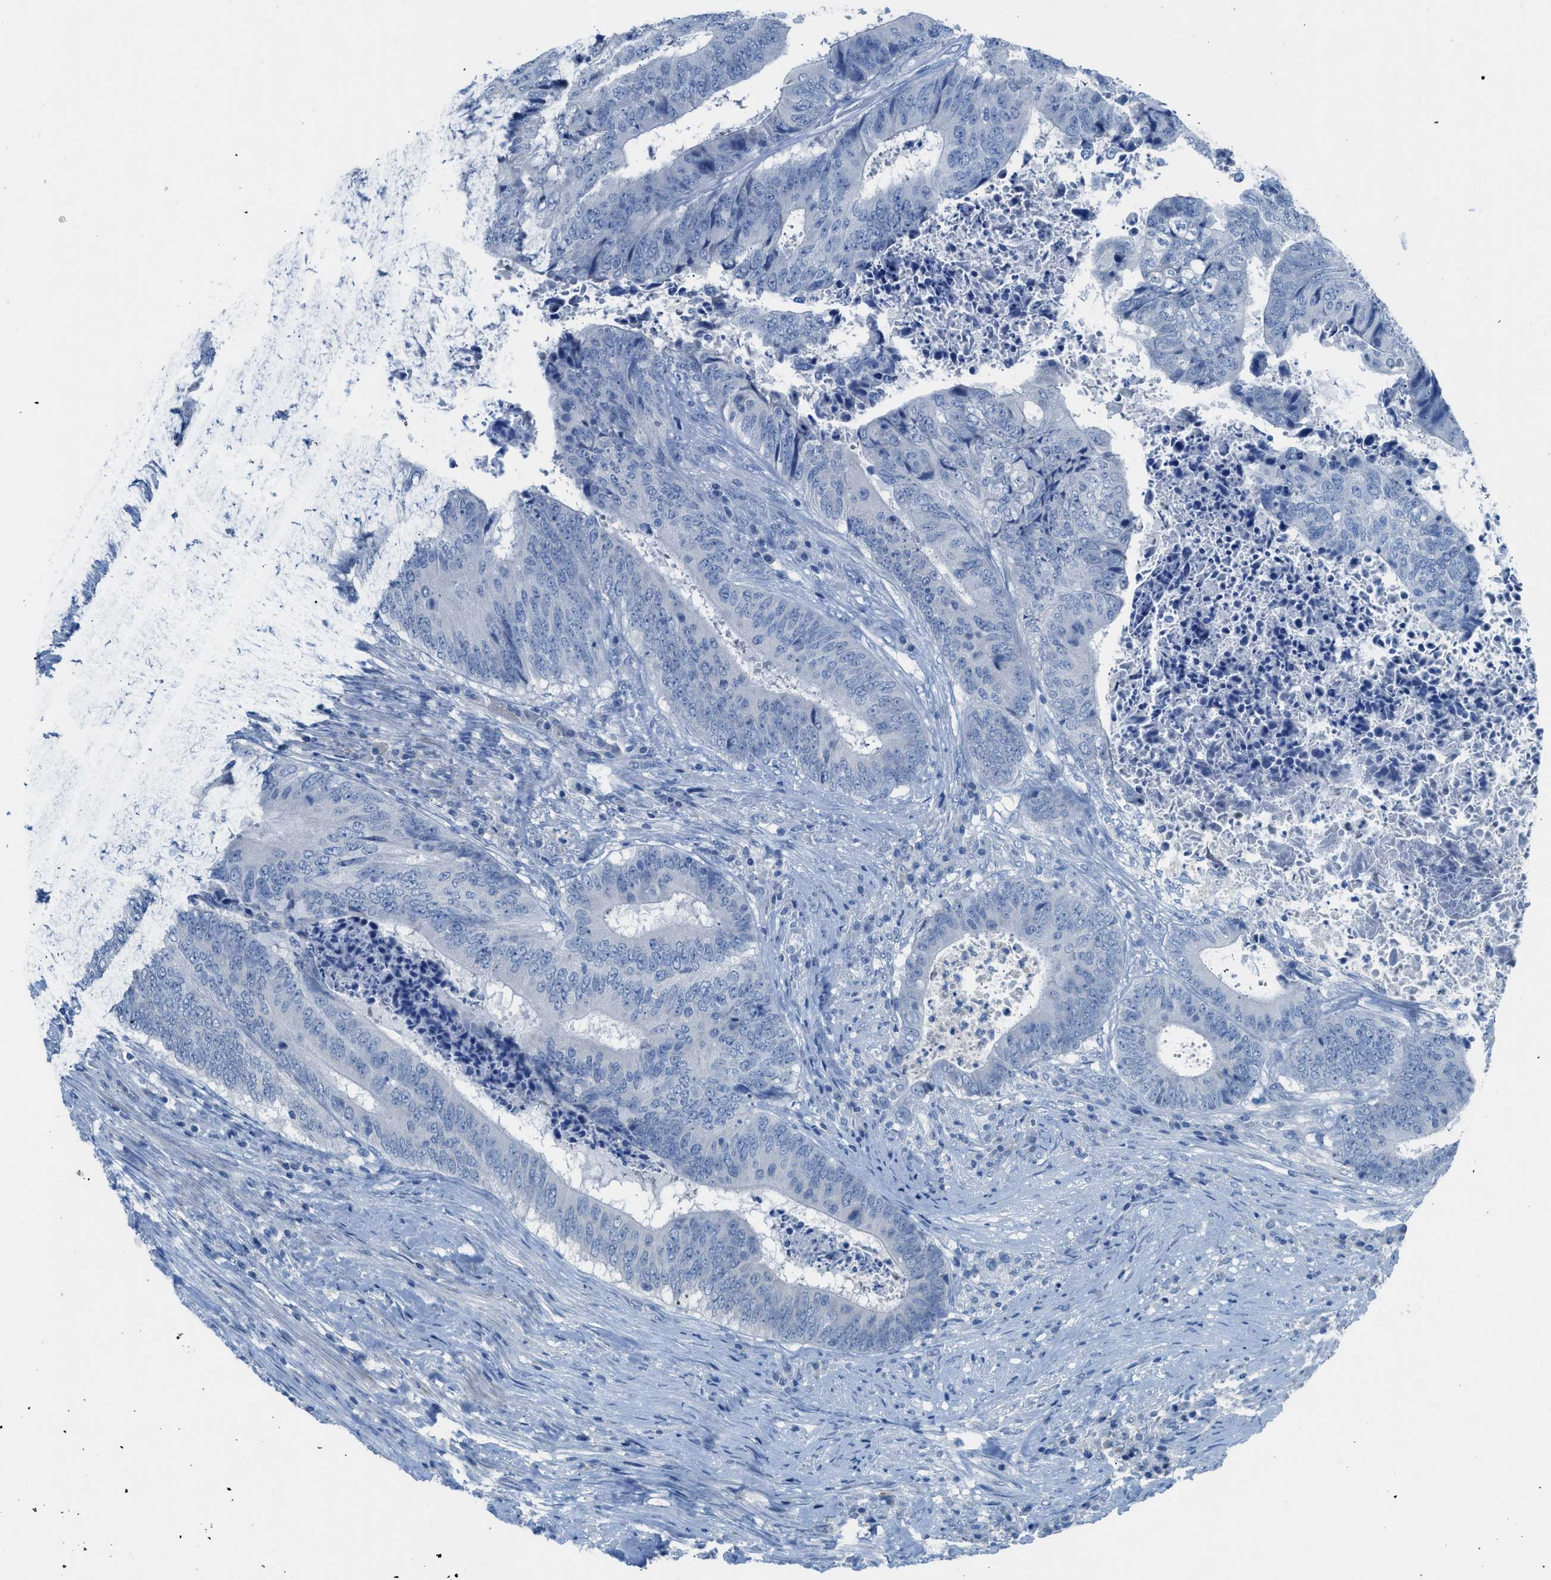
{"staining": {"intensity": "negative", "quantity": "none", "location": "none"}, "tissue": "colorectal cancer", "cell_type": "Tumor cells", "image_type": "cancer", "snomed": [{"axis": "morphology", "description": "Adenocarcinoma, NOS"}, {"axis": "topography", "description": "Rectum"}], "caption": "DAB immunohistochemical staining of human adenocarcinoma (colorectal) demonstrates no significant staining in tumor cells.", "gene": "ACAN", "patient": {"sex": "male", "age": 72}}